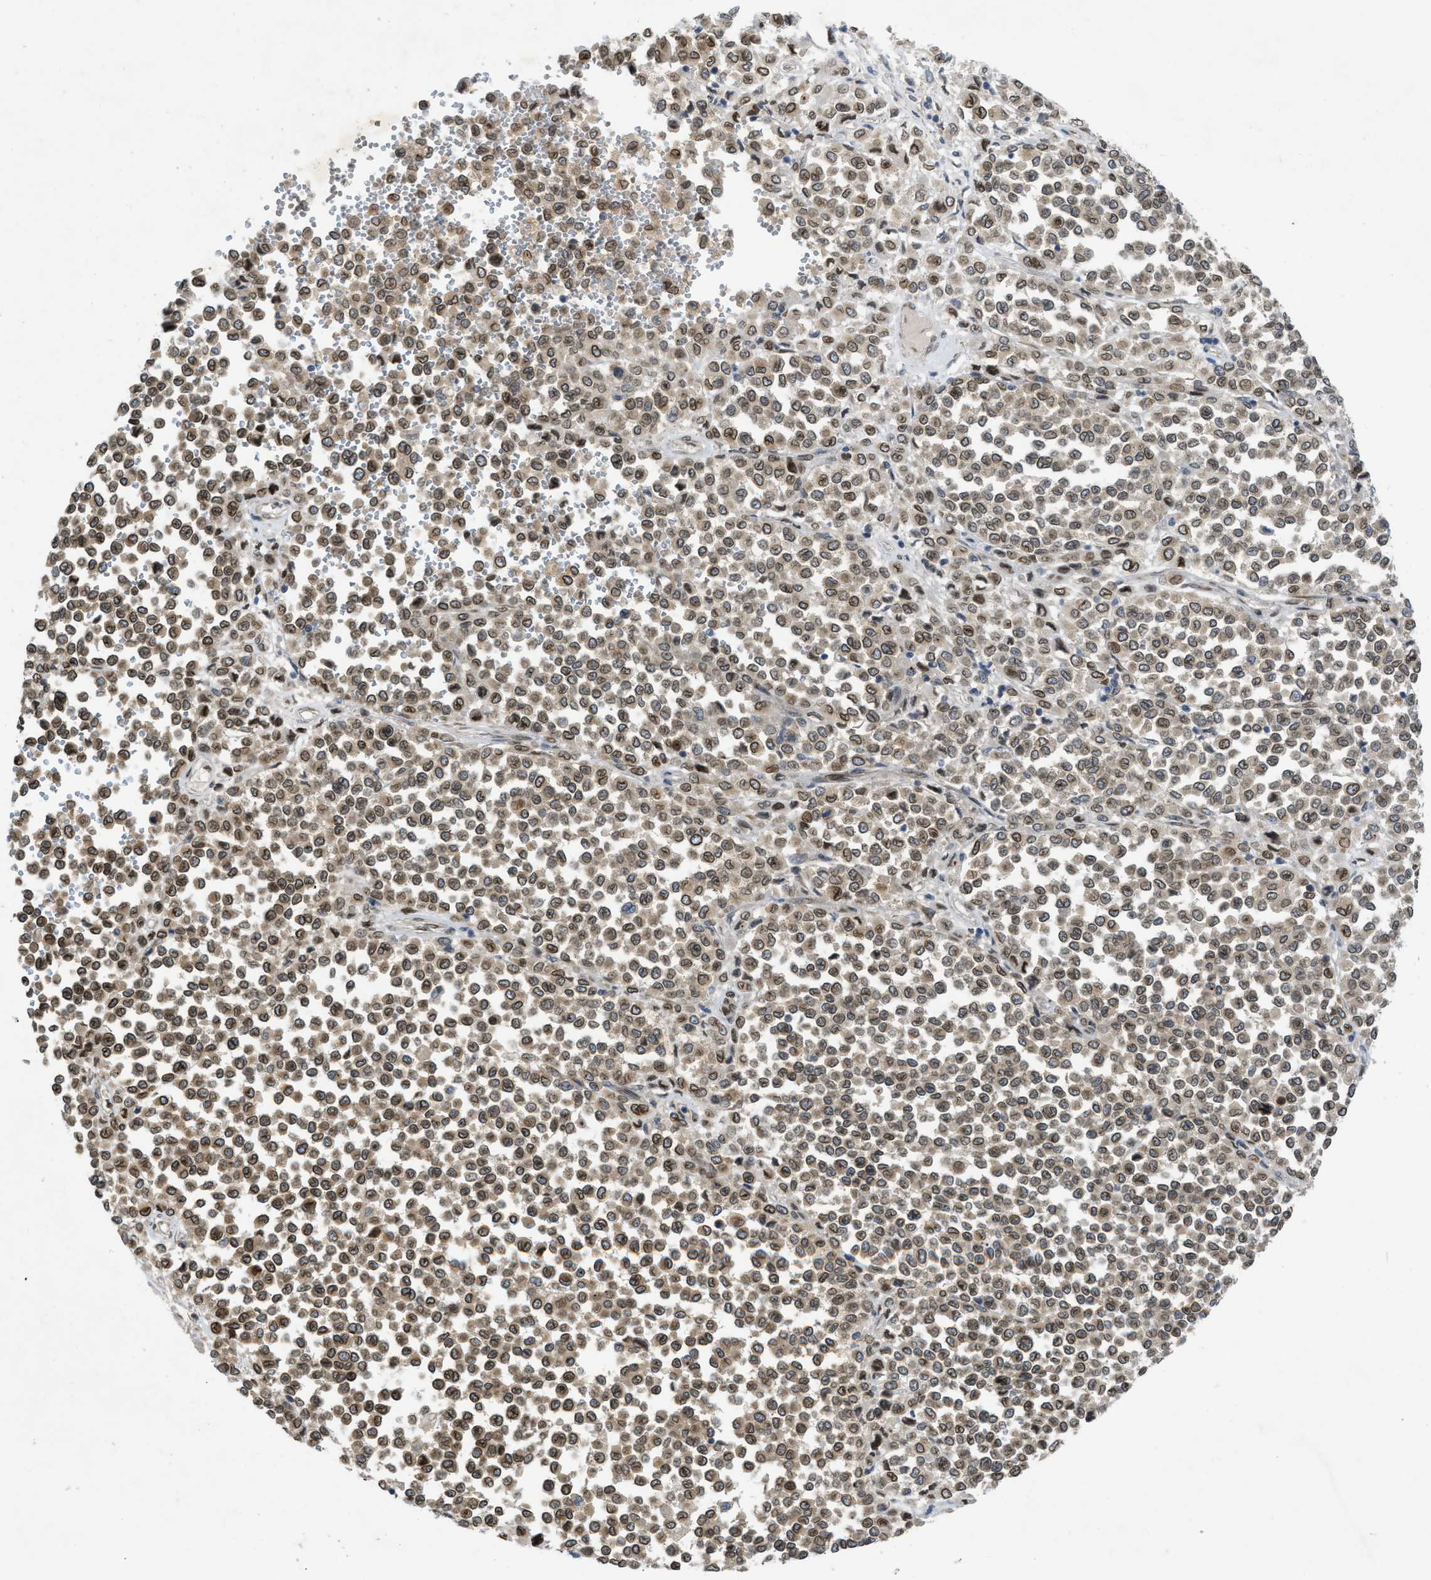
{"staining": {"intensity": "moderate", "quantity": ">75%", "location": "cytoplasmic/membranous,nuclear"}, "tissue": "melanoma", "cell_type": "Tumor cells", "image_type": "cancer", "snomed": [{"axis": "morphology", "description": "Malignant melanoma, Metastatic site"}, {"axis": "topography", "description": "Pancreas"}], "caption": "IHC photomicrograph of malignant melanoma (metastatic site) stained for a protein (brown), which demonstrates medium levels of moderate cytoplasmic/membranous and nuclear positivity in approximately >75% of tumor cells.", "gene": "EIF2AK3", "patient": {"sex": "female", "age": 30}}